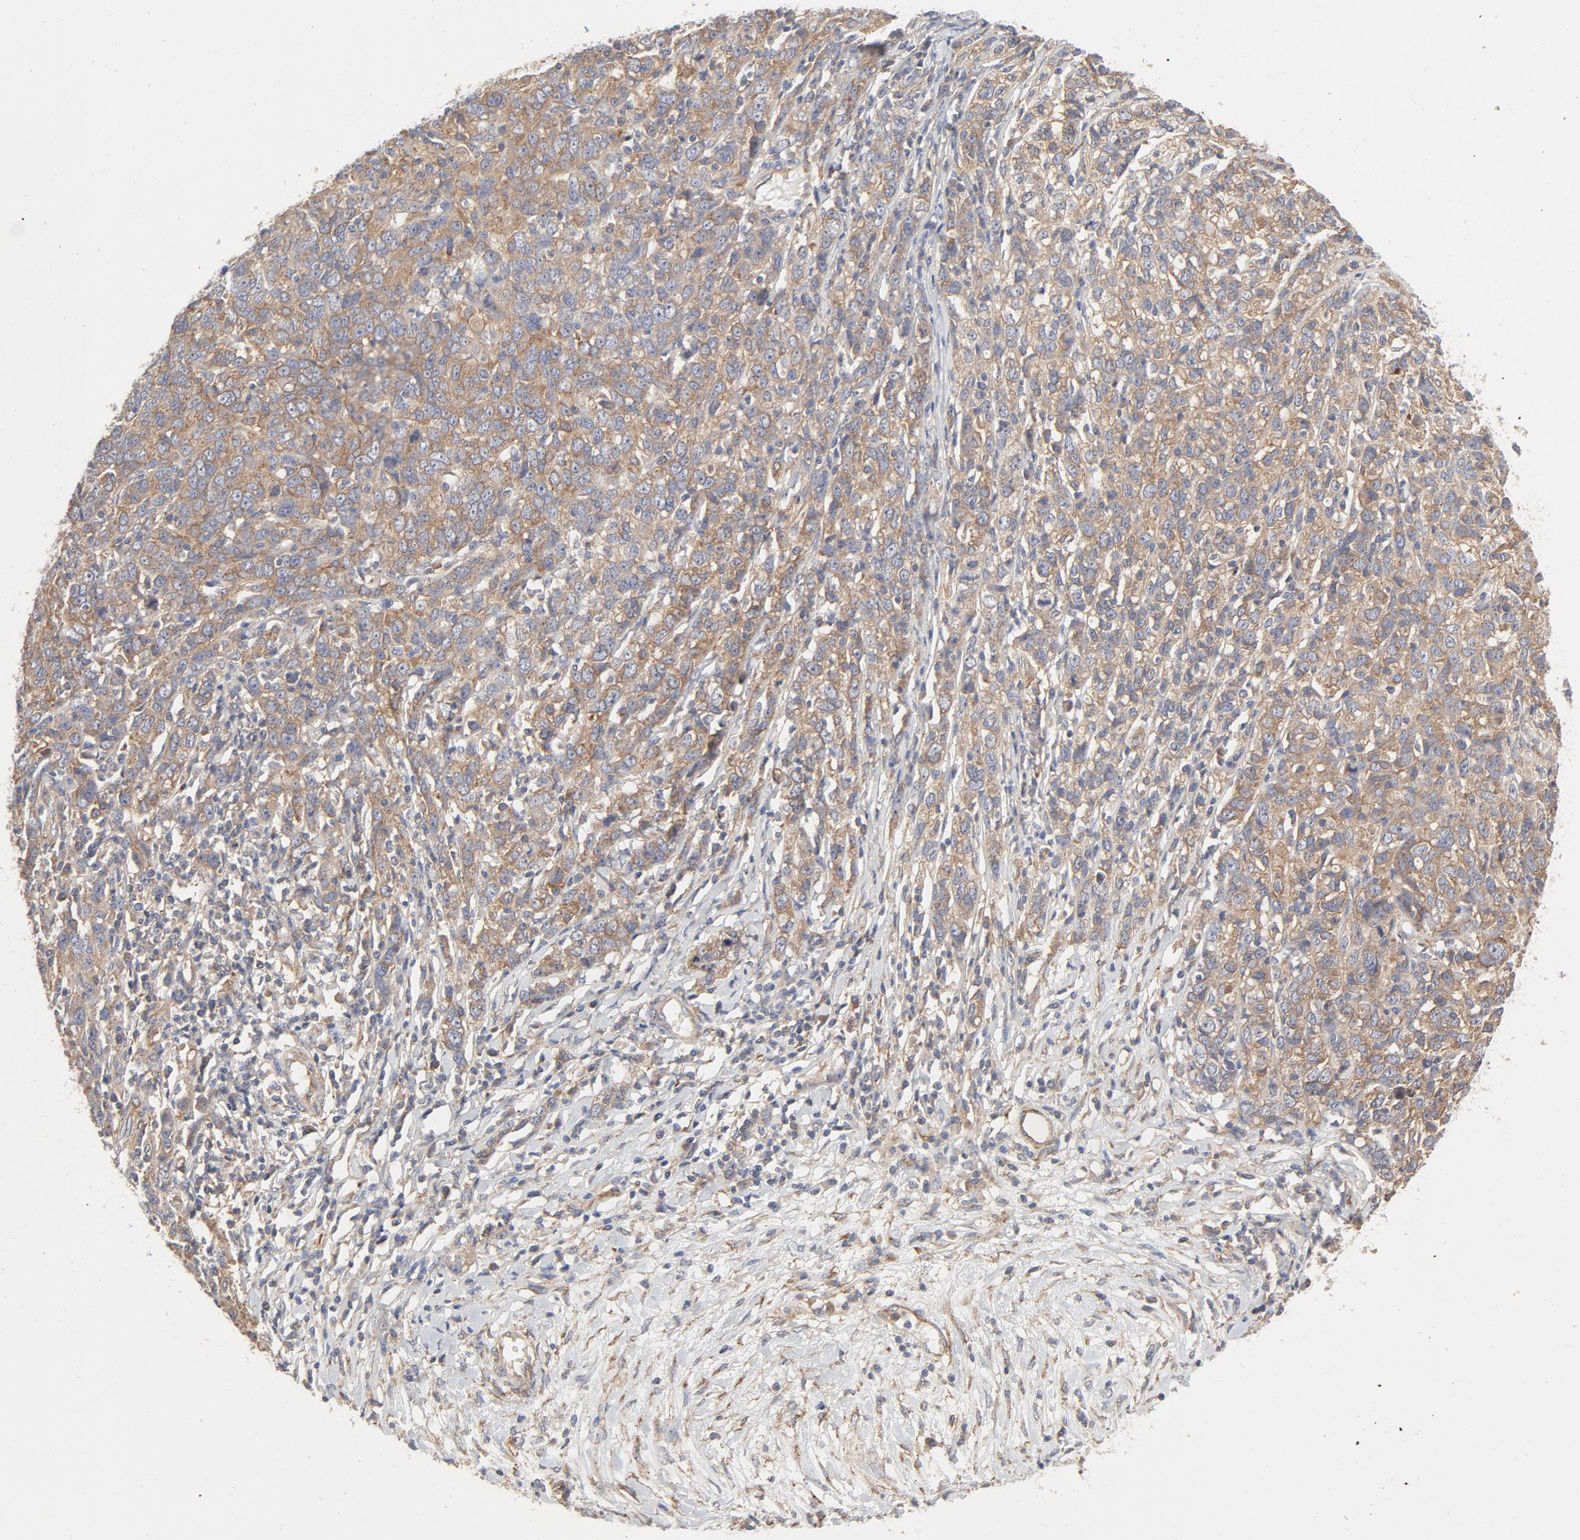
{"staining": {"intensity": "moderate", "quantity": ">75%", "location": "cytoplasmic/membranous"}, "tissue": "ovarian cancer", "cell_type": "Tumor cells", "image_type": "cancer", "snomed": [{"axis": "morphology", "description": "Cystadenocarcinoma, serous, NOS"}, {"axis": "topography", "description": "Ovary"}], "caption": "Immunohistochemistry histopathology image of human ovarian serous cystadenocarcinoma stained for a protein (brown), which displays medium levels of moderate cytoplasmic/membranous positivity in approximately >75% of tumor cells.", "gene": "AP2A1", "patient": {"sex": "female", "age": 71}}